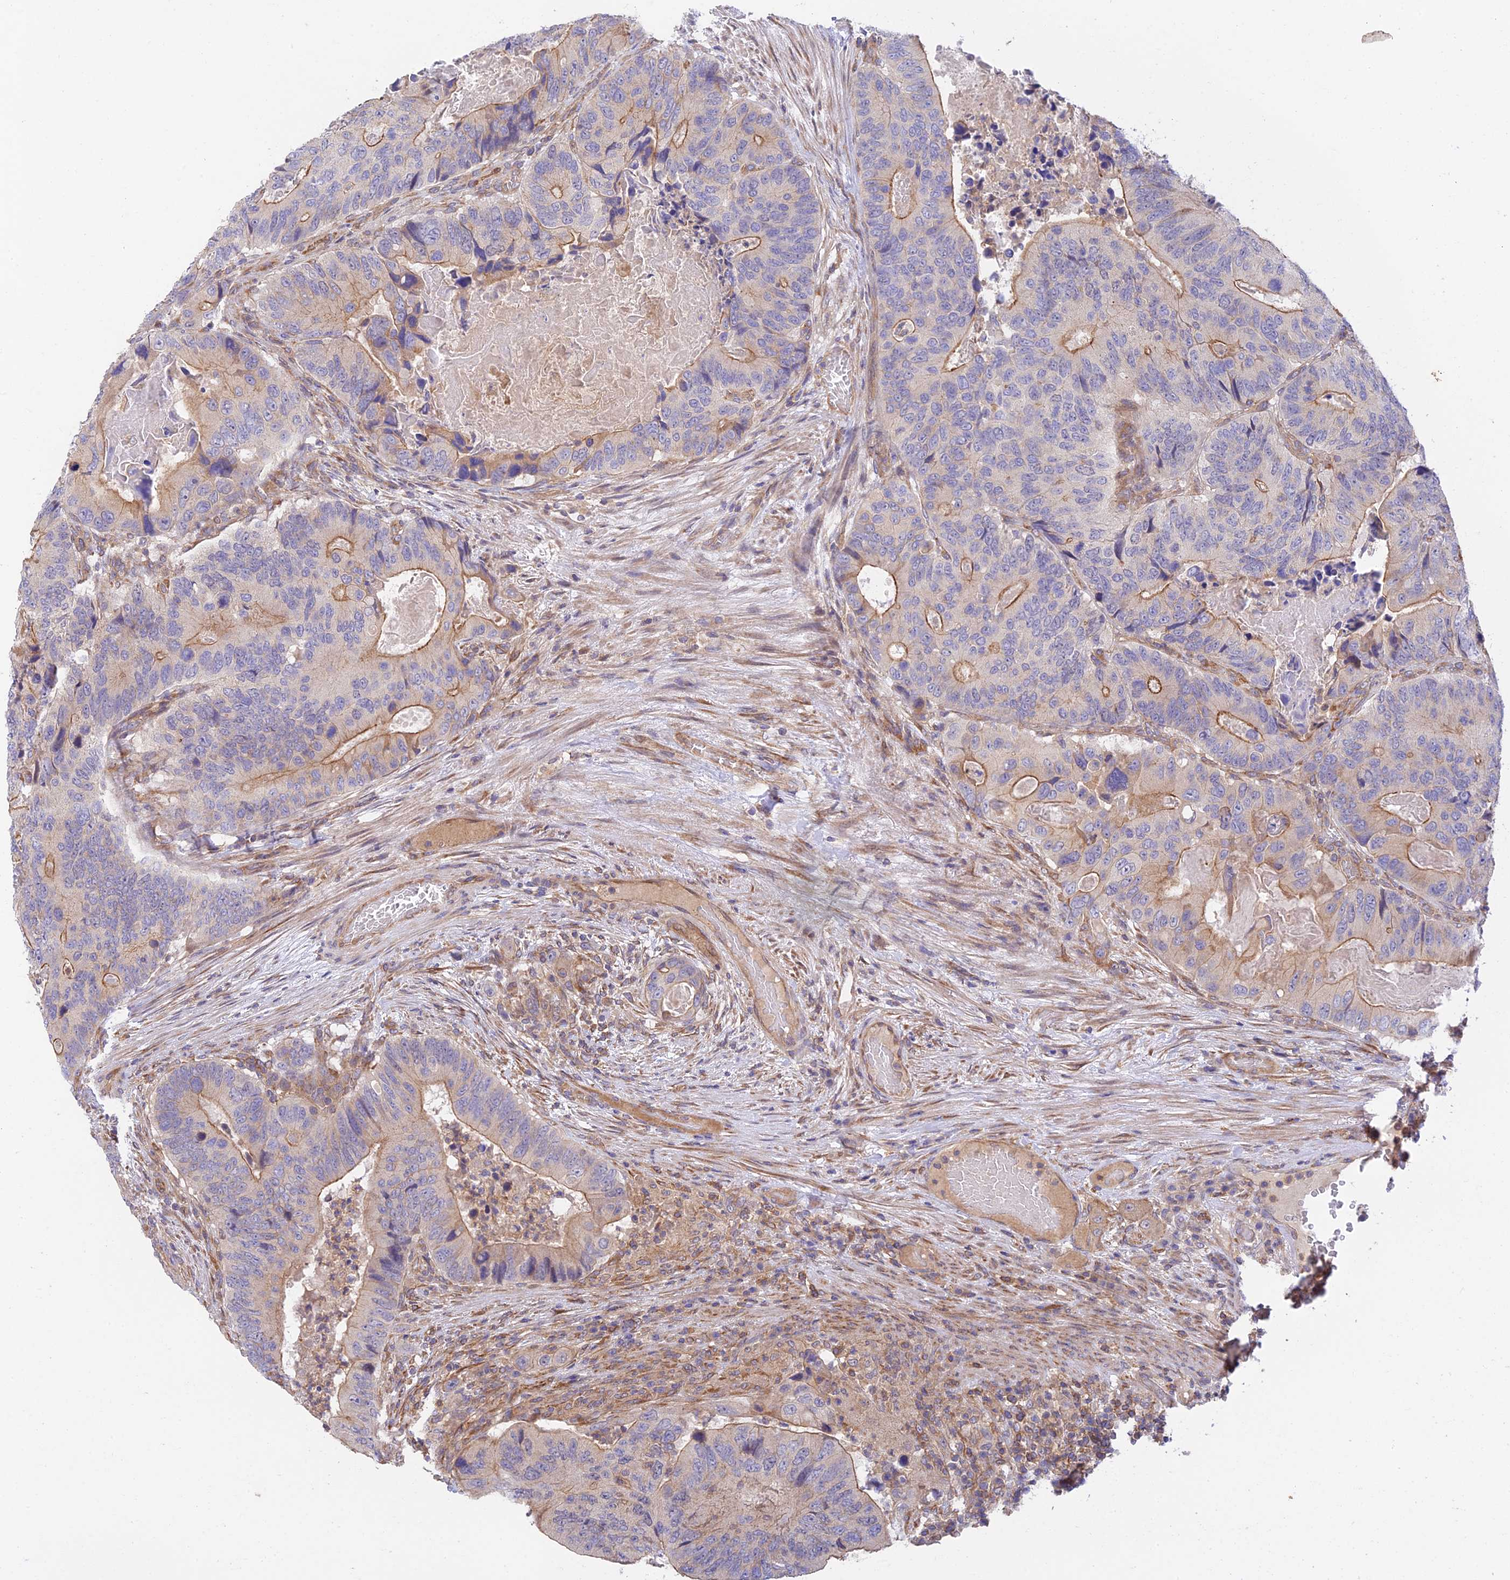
{"staining": {"intensity": "moderate", "quantity": "<25%", "location": "cytoplasmic/membranous"}, "tissue": "colorectal cancer", "cell_type": "Tumor cells", "image_type": "cancer", "snomed": [{"axis": "morphology", "description": "Adenocarcinoma, NOS"}, {"axis": "topography", "description": "Colon"}], "caption": "Colorectal cancer was stained to show a protein in brown. There is low levels of moderate cytoplasmic/membranous expression in about <25% of tumor cells.", "gene": "MYO9A", "patient": {"sex": "male", "age": 84}}